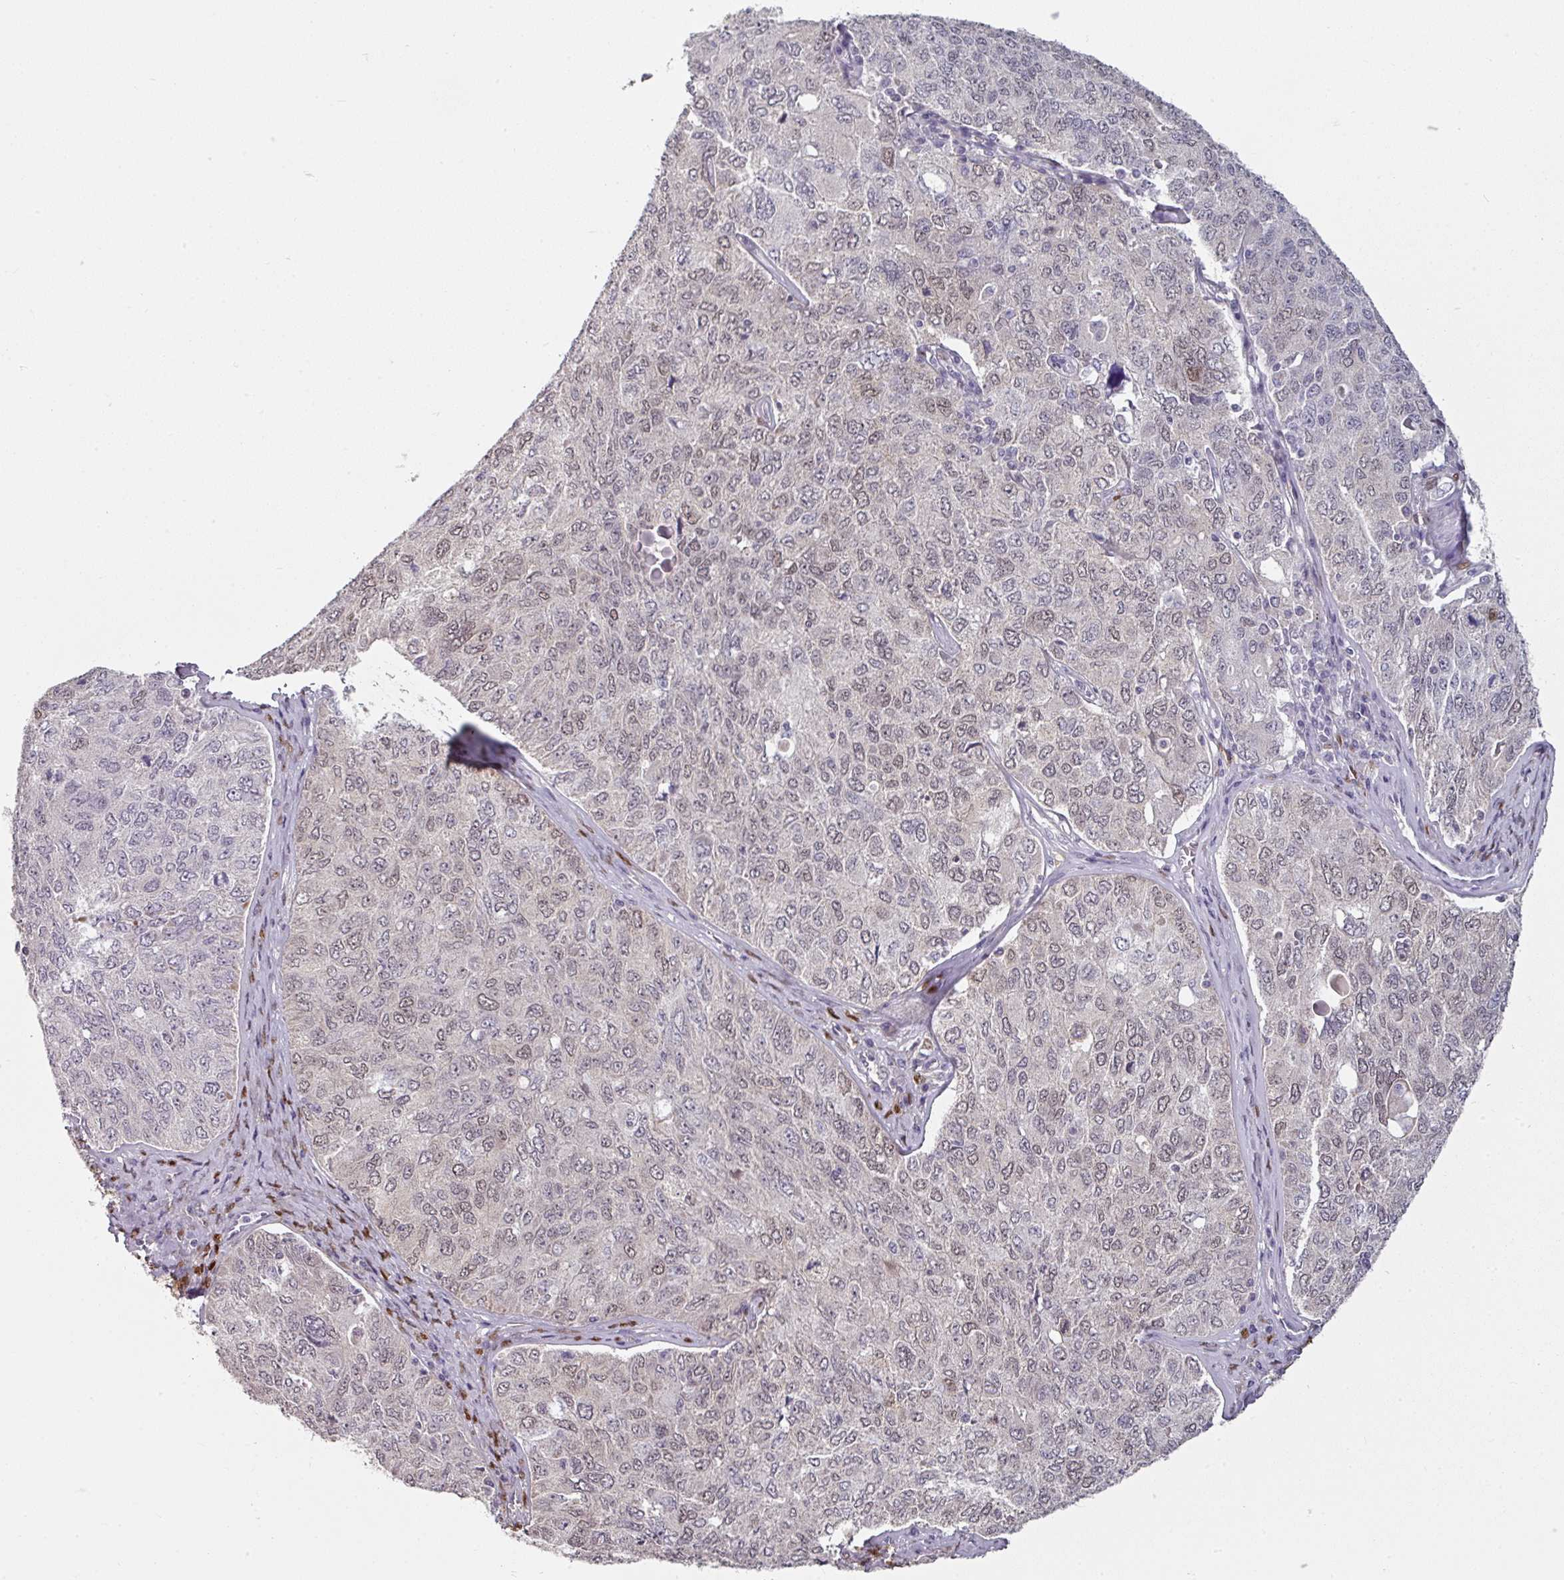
{"staining": {"intensity": "weak", "quantity": ">75%", "location": "nuclear"}, "tissue": "ovarian cancer", "cell_type": "Tumor cells", "image_type": "cancer", "snomed": [{"axis": "morphology", "description": "Carcinoma, endometroid"}, {"axis": "topography", "description": "Ovary"}], "caption": "IHC of human ovarian endometroid carcinoma demonstrates low levels of weak nuclear staining in about >75% of tumor cells.", "gene": "ELK1", "patient": {"sex": "female", "age": 62}}